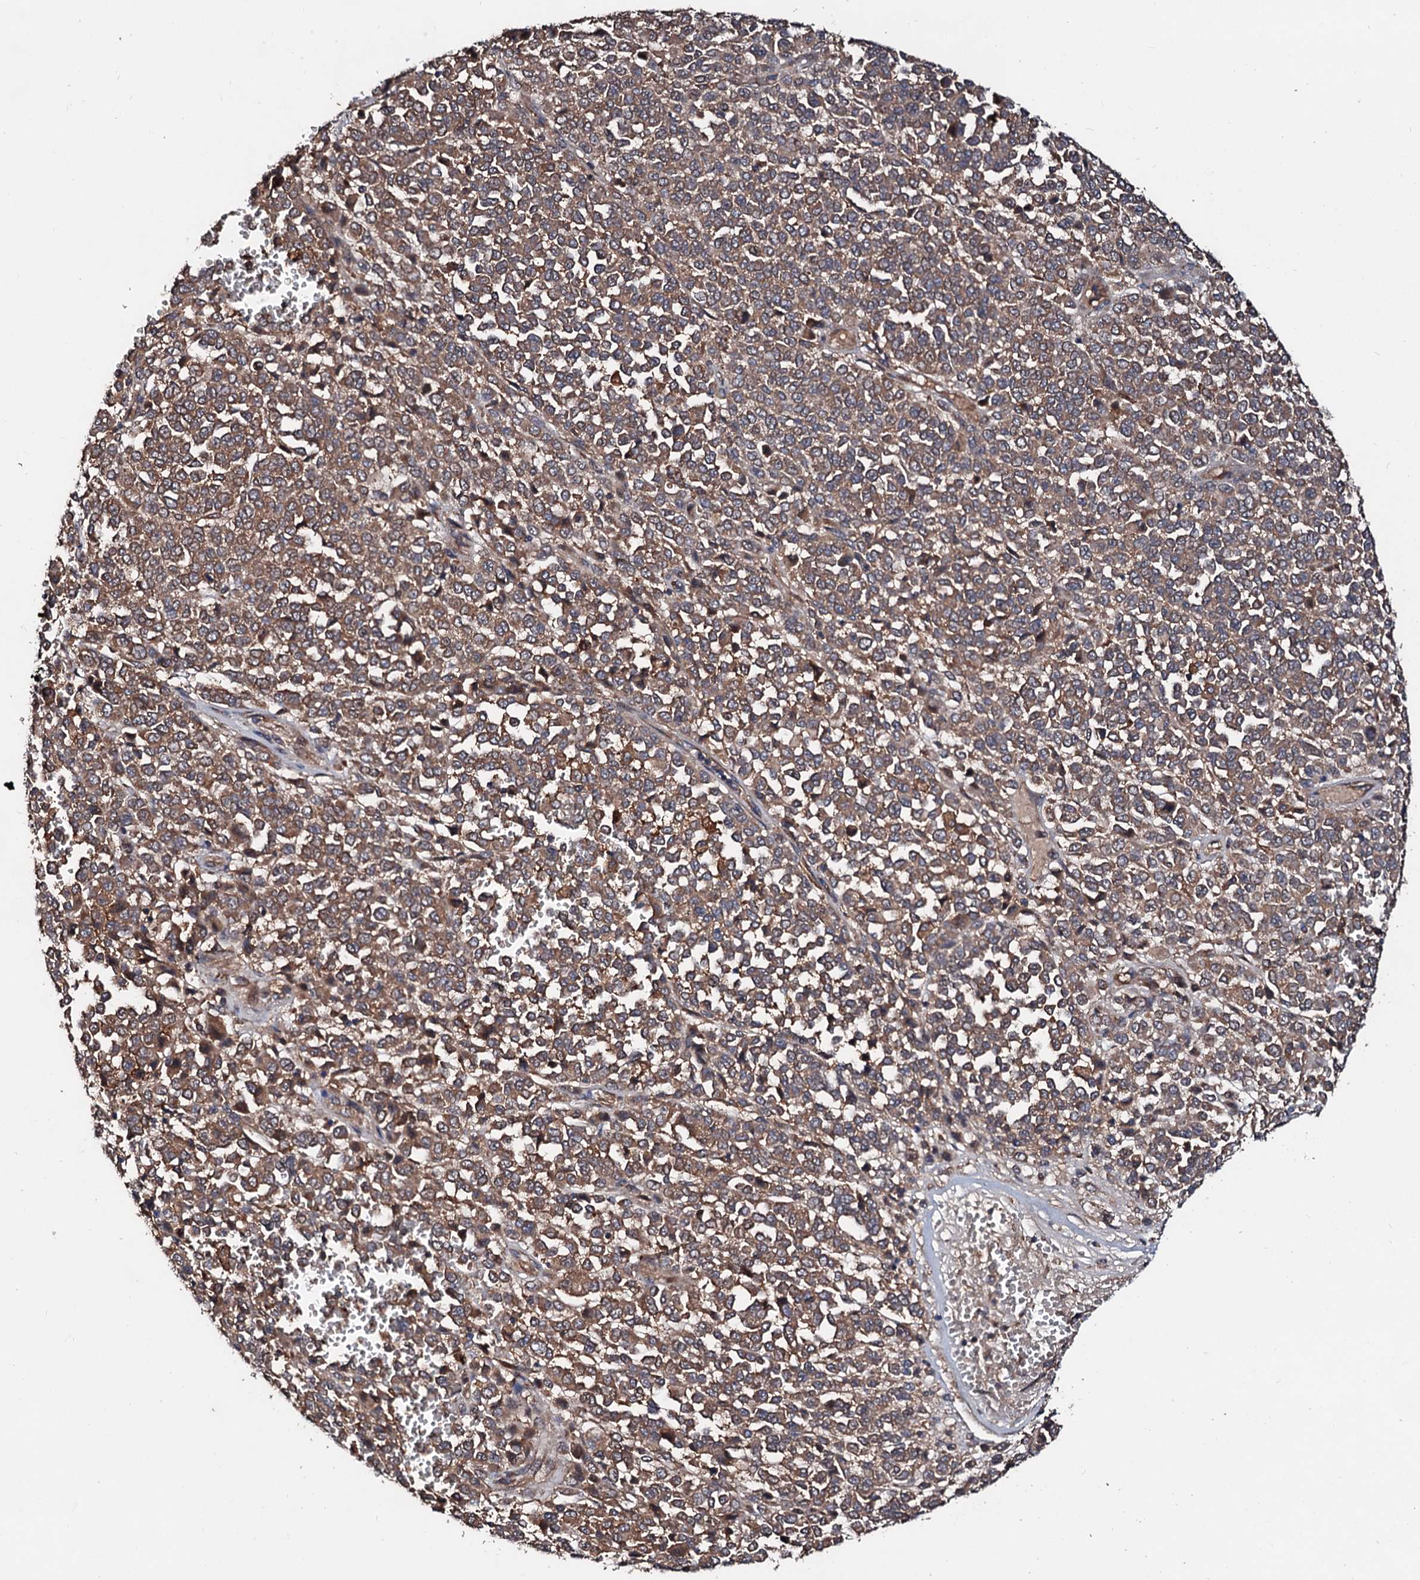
{"staining": {"intensity": "moderate", "quantity": ">75%", "location": "cytoplasmic/membranous"}, "tissue": "melanoma", "cell_type": "Tumor cells", "image_type": "cancer", "snomed": [{"axis": "morphology", "description": "Malignant melanoma, Metastatic site"}, {"axis": "topography", "description": "Pancreas"}], "caption": "Moderate cytoplasmic/membranous protein staining is identified in approximately >75% of tumor cells in malignant melanoma (metastatic site). The staining was performed using DAB, with brown indicating positive protein expression. Nuclei are stained blue with hematoxylin.", "gene": "EXTL1", "patient": {"sex": "female", "age": 30}}